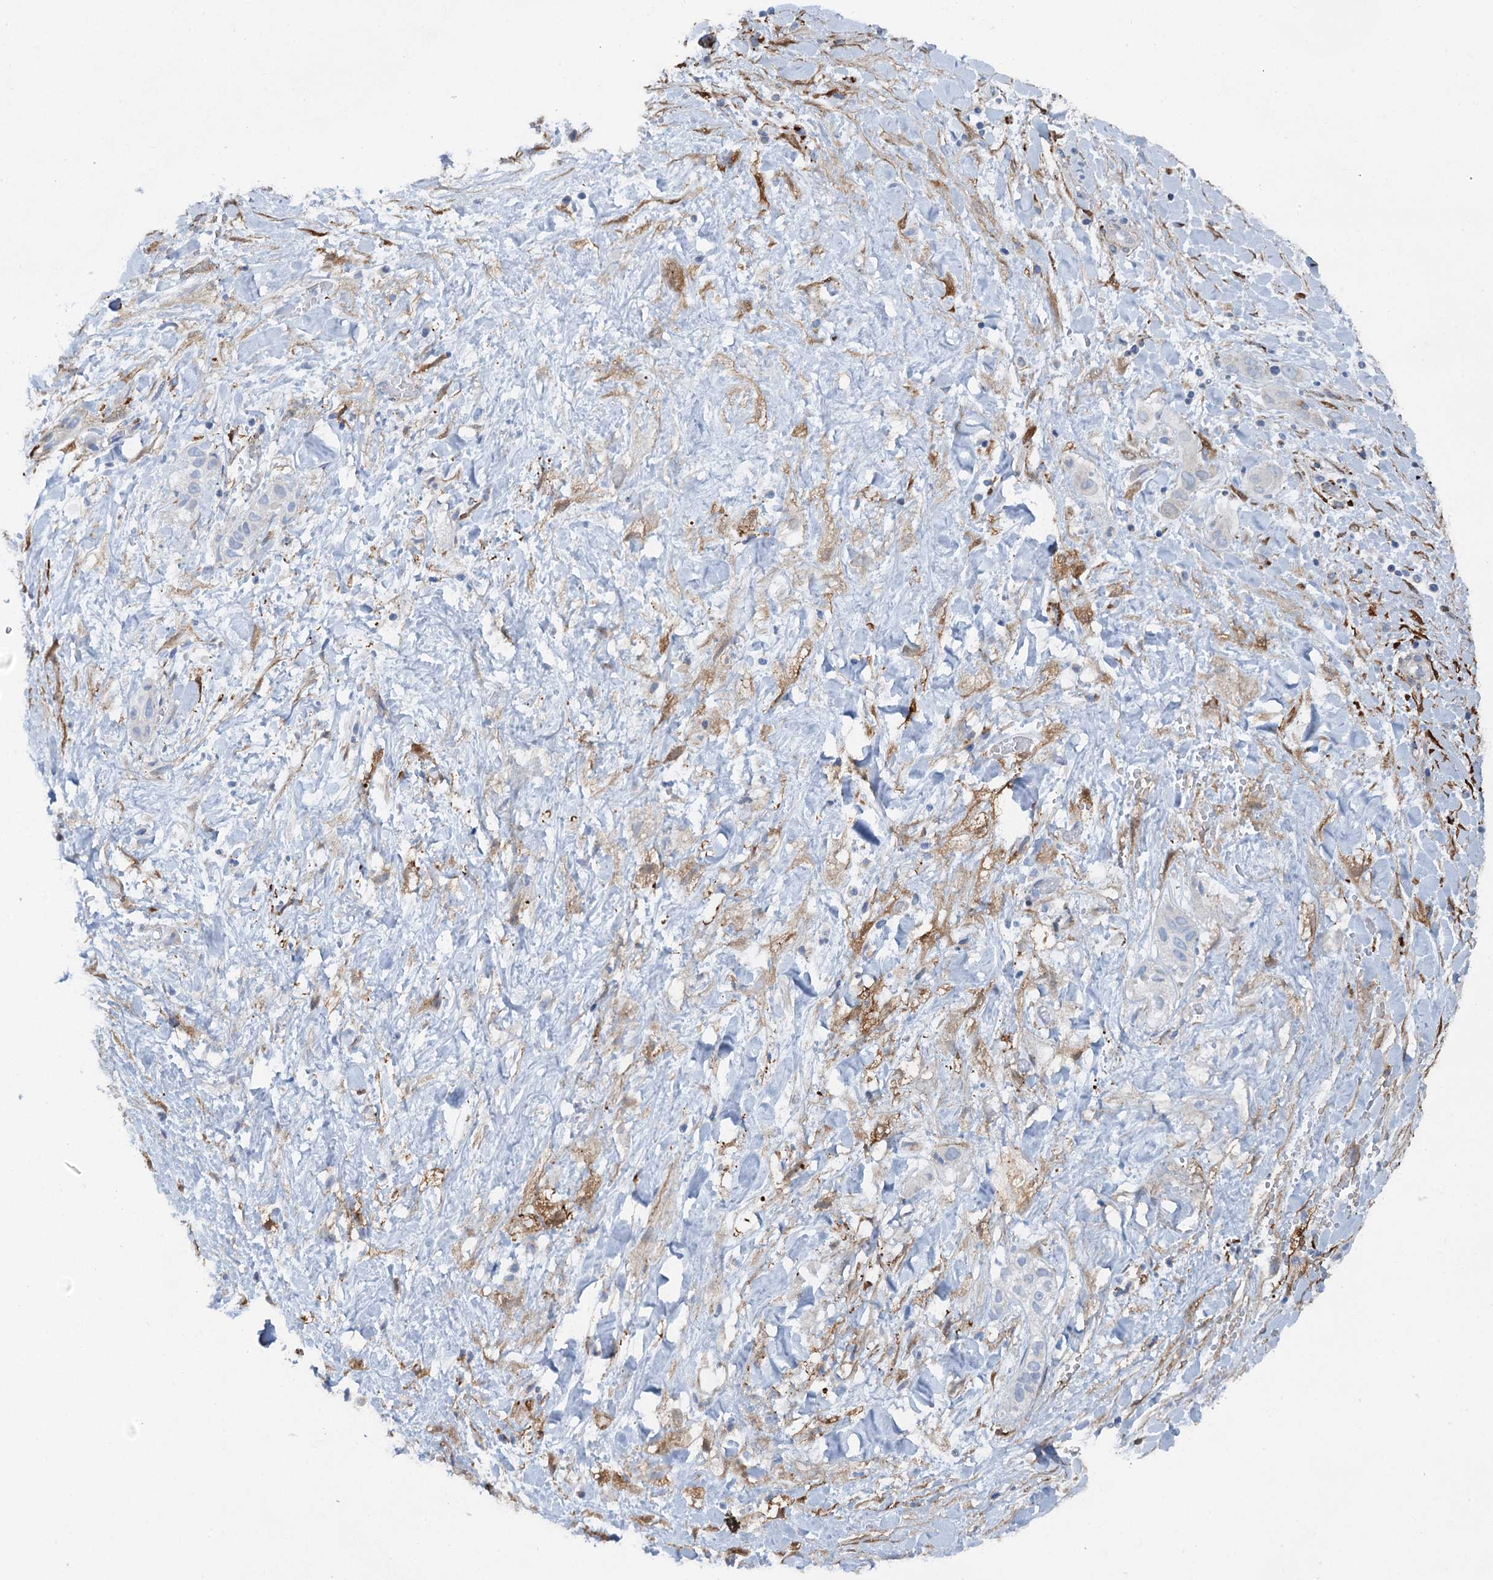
{"staining": {"intensity": "negative", "quantity": "none", "location": "none"}, "tissue": "liver cancer", "cell_type": "Tumor cells", "image_type": "cancer", "snomed": [{"axis": "morphology", "description": "Cholangiocarcinoma"}, {"axis": "topography", "description": "Liver"}], "caption": "Cholangiocarcinoma (liver) was stained to show a protein in brown. There is no significant staining in tumor cells.", "gene": "POGLUT3", "patient": {"sex": "female", "age": 52}}